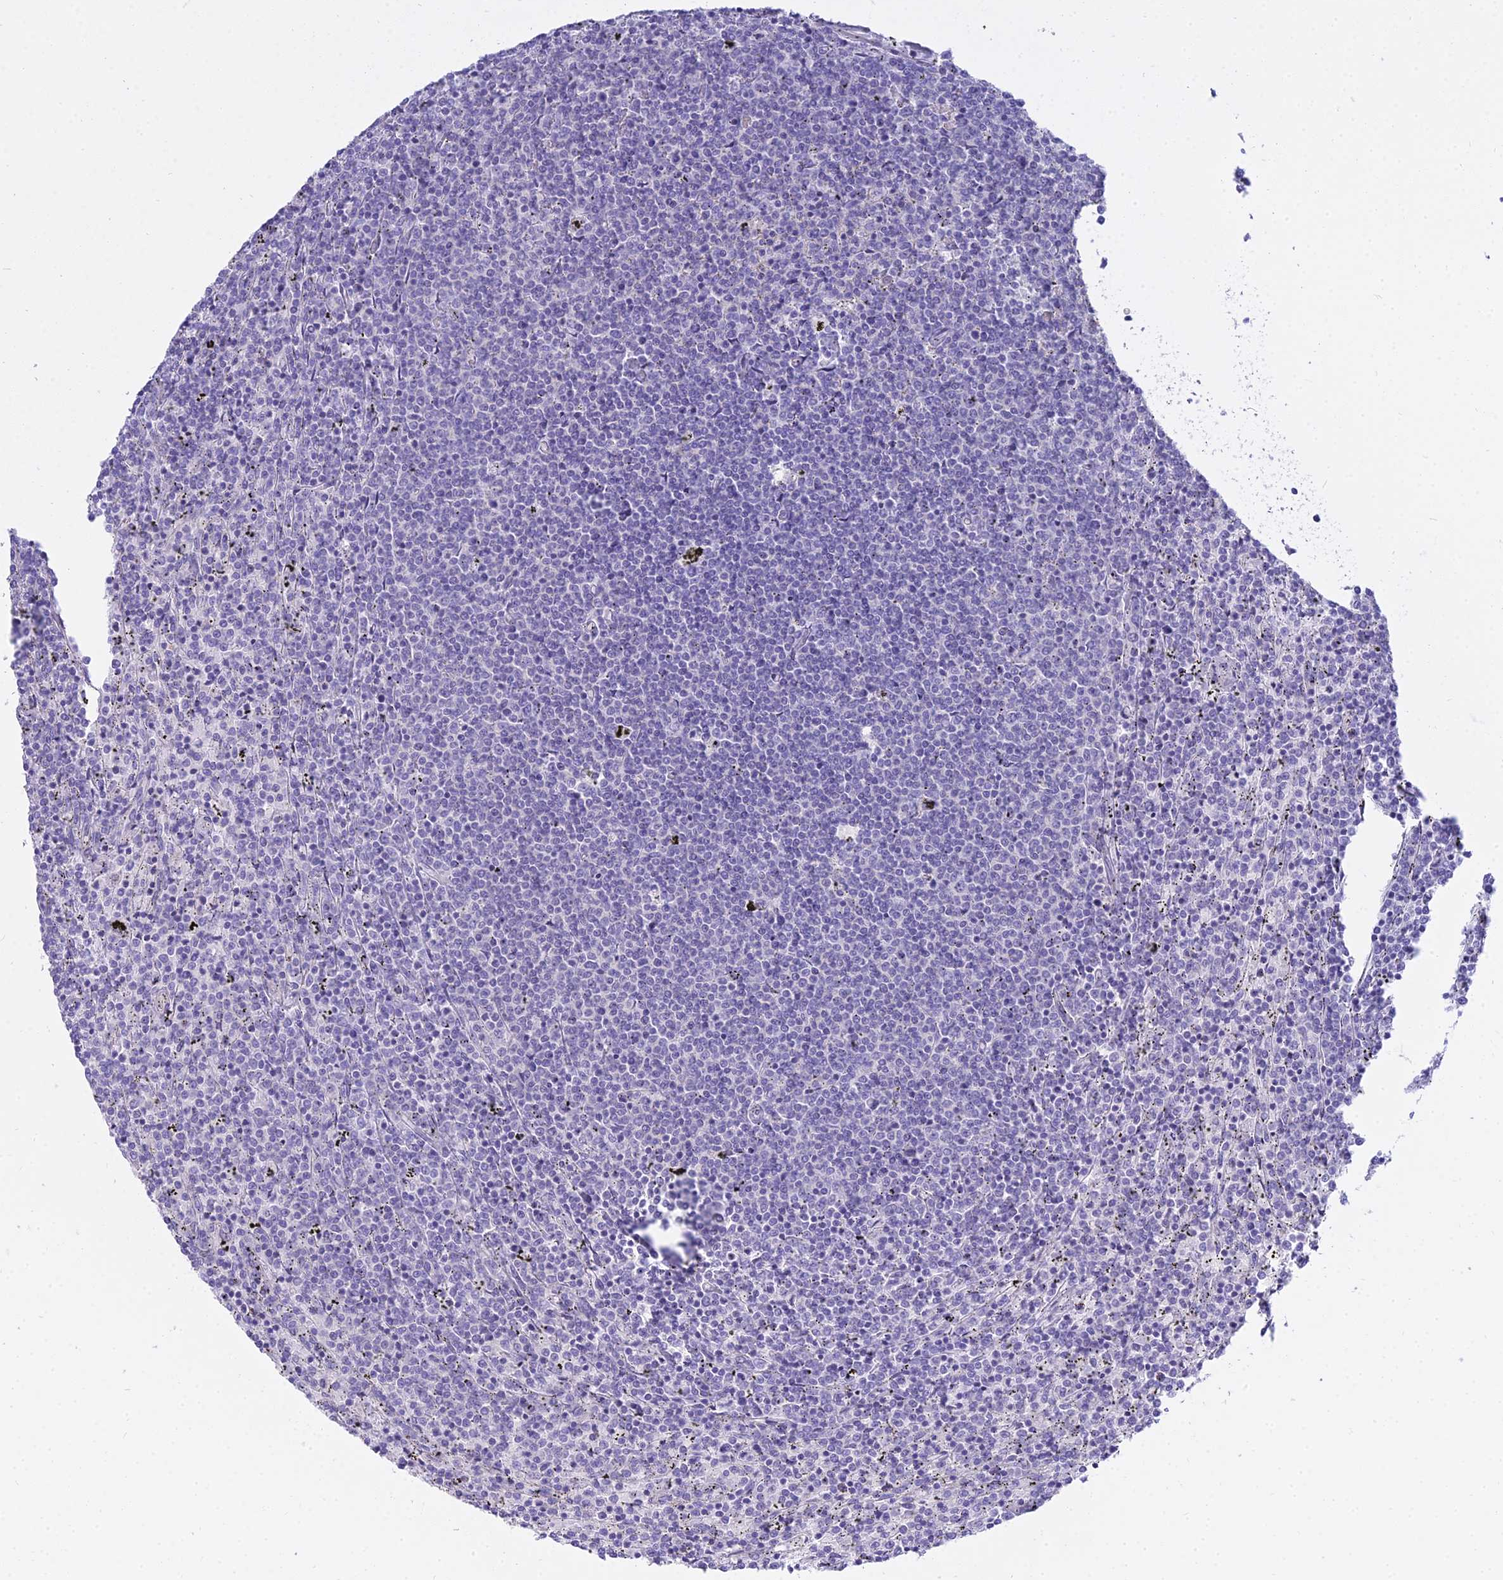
{"staining": {"intensity": "negative", "quantity": "none", "location": "none"}, "tissue": "lymphoma", "cell_type": "Tumor cells", "image_type": "cancer", "snomed": [{"axis": "morphology", "description": "Malignant lymphoma, non-Hodgkin's type, Low grade"}, {"axis": "topography", "description": "Spleen"}], "caption": "Immunohistochemical staining of human lymphoma reveals no significant expression in tumor cells.", "gene": "SMIM24", "patient": {"sex": "female", "age": 50}}